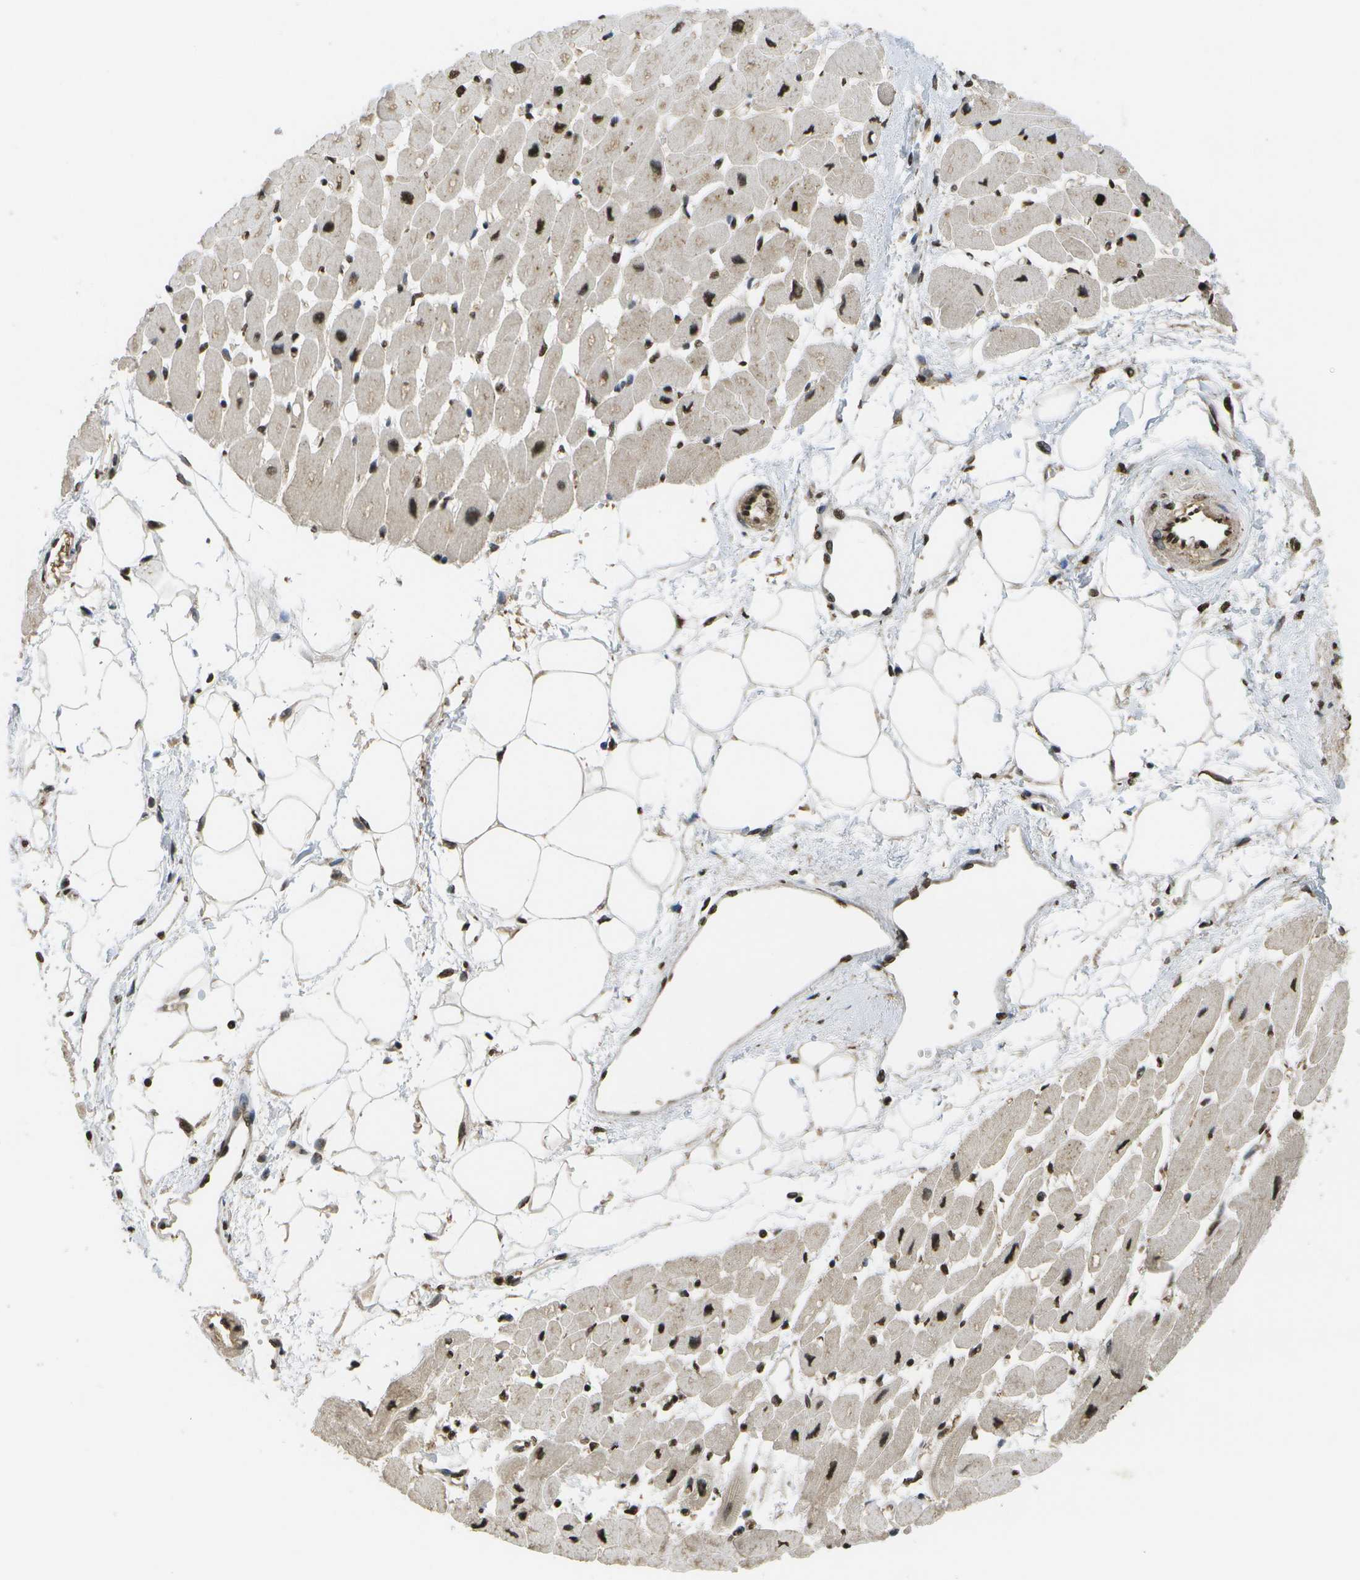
{"staining": {"intensity": "strong", "quantity": "25%-75%", "location": "nuclear"}, "tissue": "heart muscle", "cell_type": "Cardiomyocytes", "image_type": "normal", "snomed": [{"axis": "morphology", "description": "Normal tissue, NOS"}, {"axis": "topography", "description": "Heart"}], "caption": "Immunohistochemistry photomicrograph of benign heart muscle stained for a protein (brown), which displays high levels of strong nuclear expression in approximately 25%-75% of cardiomyocytes.", "gene": "SPEN", "patient": {"sex": "female", "age": 54}}